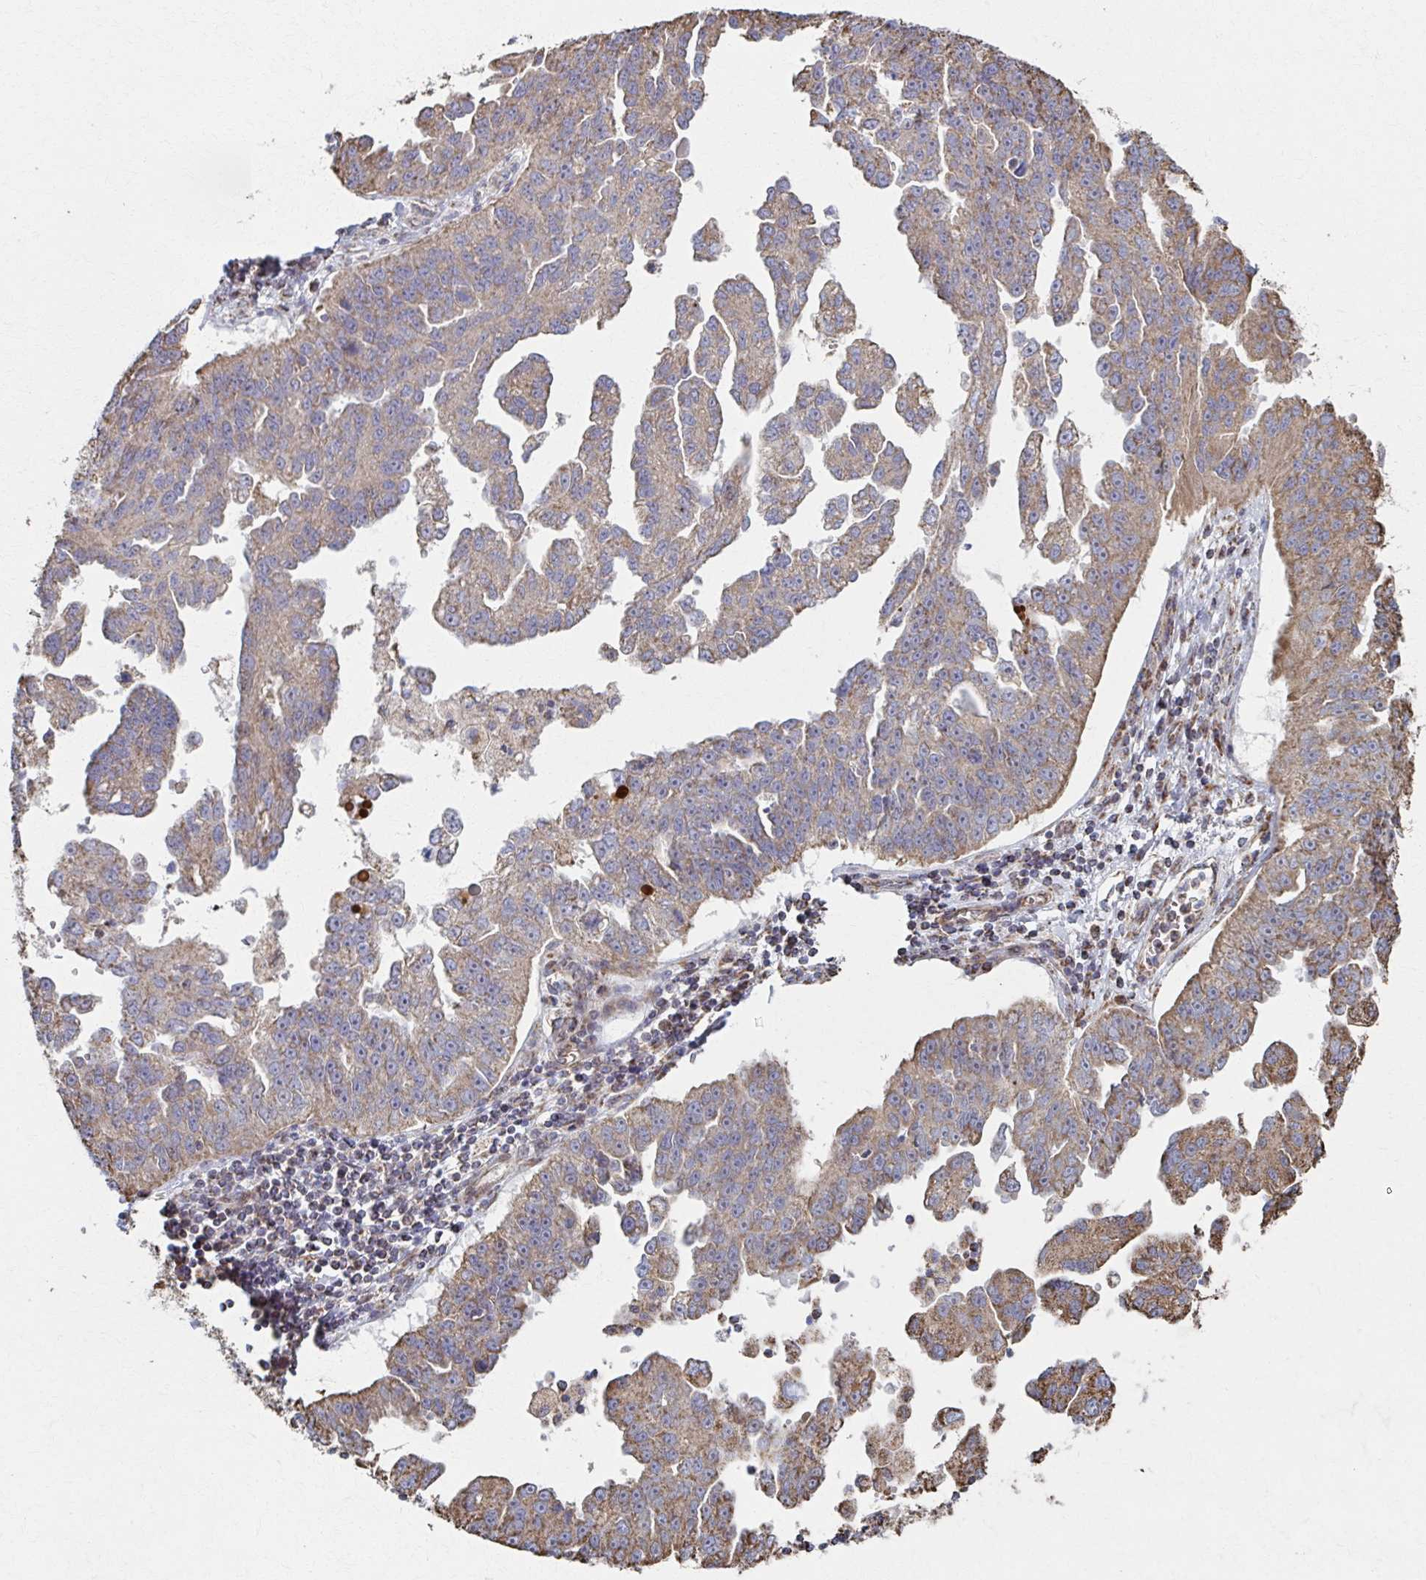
{"staining": {"intensity": "weak", "quantity": ">75%", "location": "cytoplasmic/membranous"}, "tissue": "ovarian cancer", "cell_type": "Tumor cells", "image_type": "cancer", "snomed": [{"axis": "morphology", "description": "Cystadenocarcinoma, serous, NOS"}, {"axis": "topography", "description": "Ovary"}], "caption": "Immunohistochemical staining of ovarian cancer (serous cystadenocarcinoma) shows low levels of weak cytoplasmic/membranous protein positivity in about >75% of tumor cells.", "gene": "SAT1", "patient": {"sex": "female", "age": 75}}